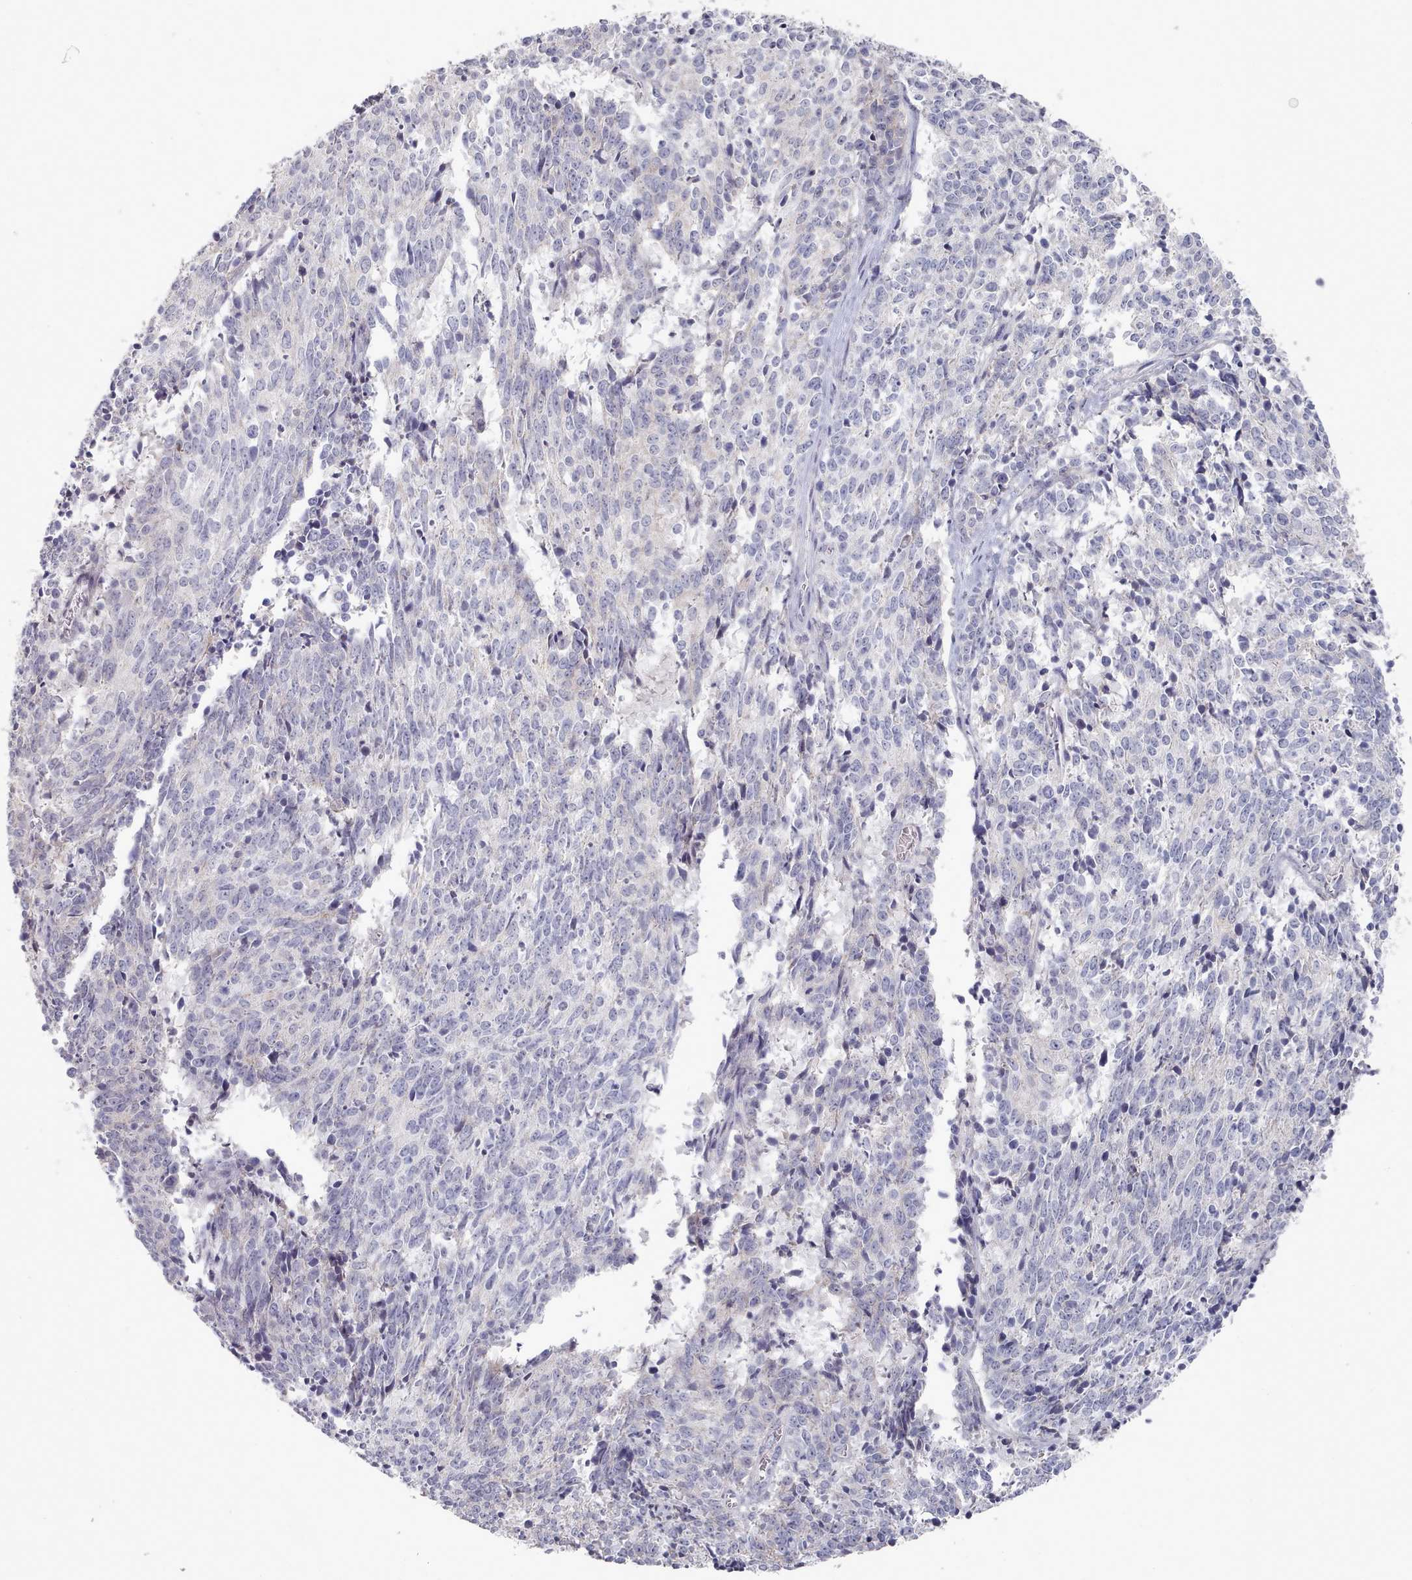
{"staining": {"intensity": "negative", "quantity": "none", "location": "none"}, "tissue": "cervical cancer", "cell_type": "Tumor cells", "image_type": "cancer", "snomed": [{"axis": "morphology", "description": "Squamous cell carcinoma, NOS"}, {"axis": "topography", "description": "Cervix"}], "caption": "Immunohistochemical staining of human cervical cancer displays no significant expression in tumor cells.", "gene": "PROM2", "patient": {"sex": "female", "age": 29}}